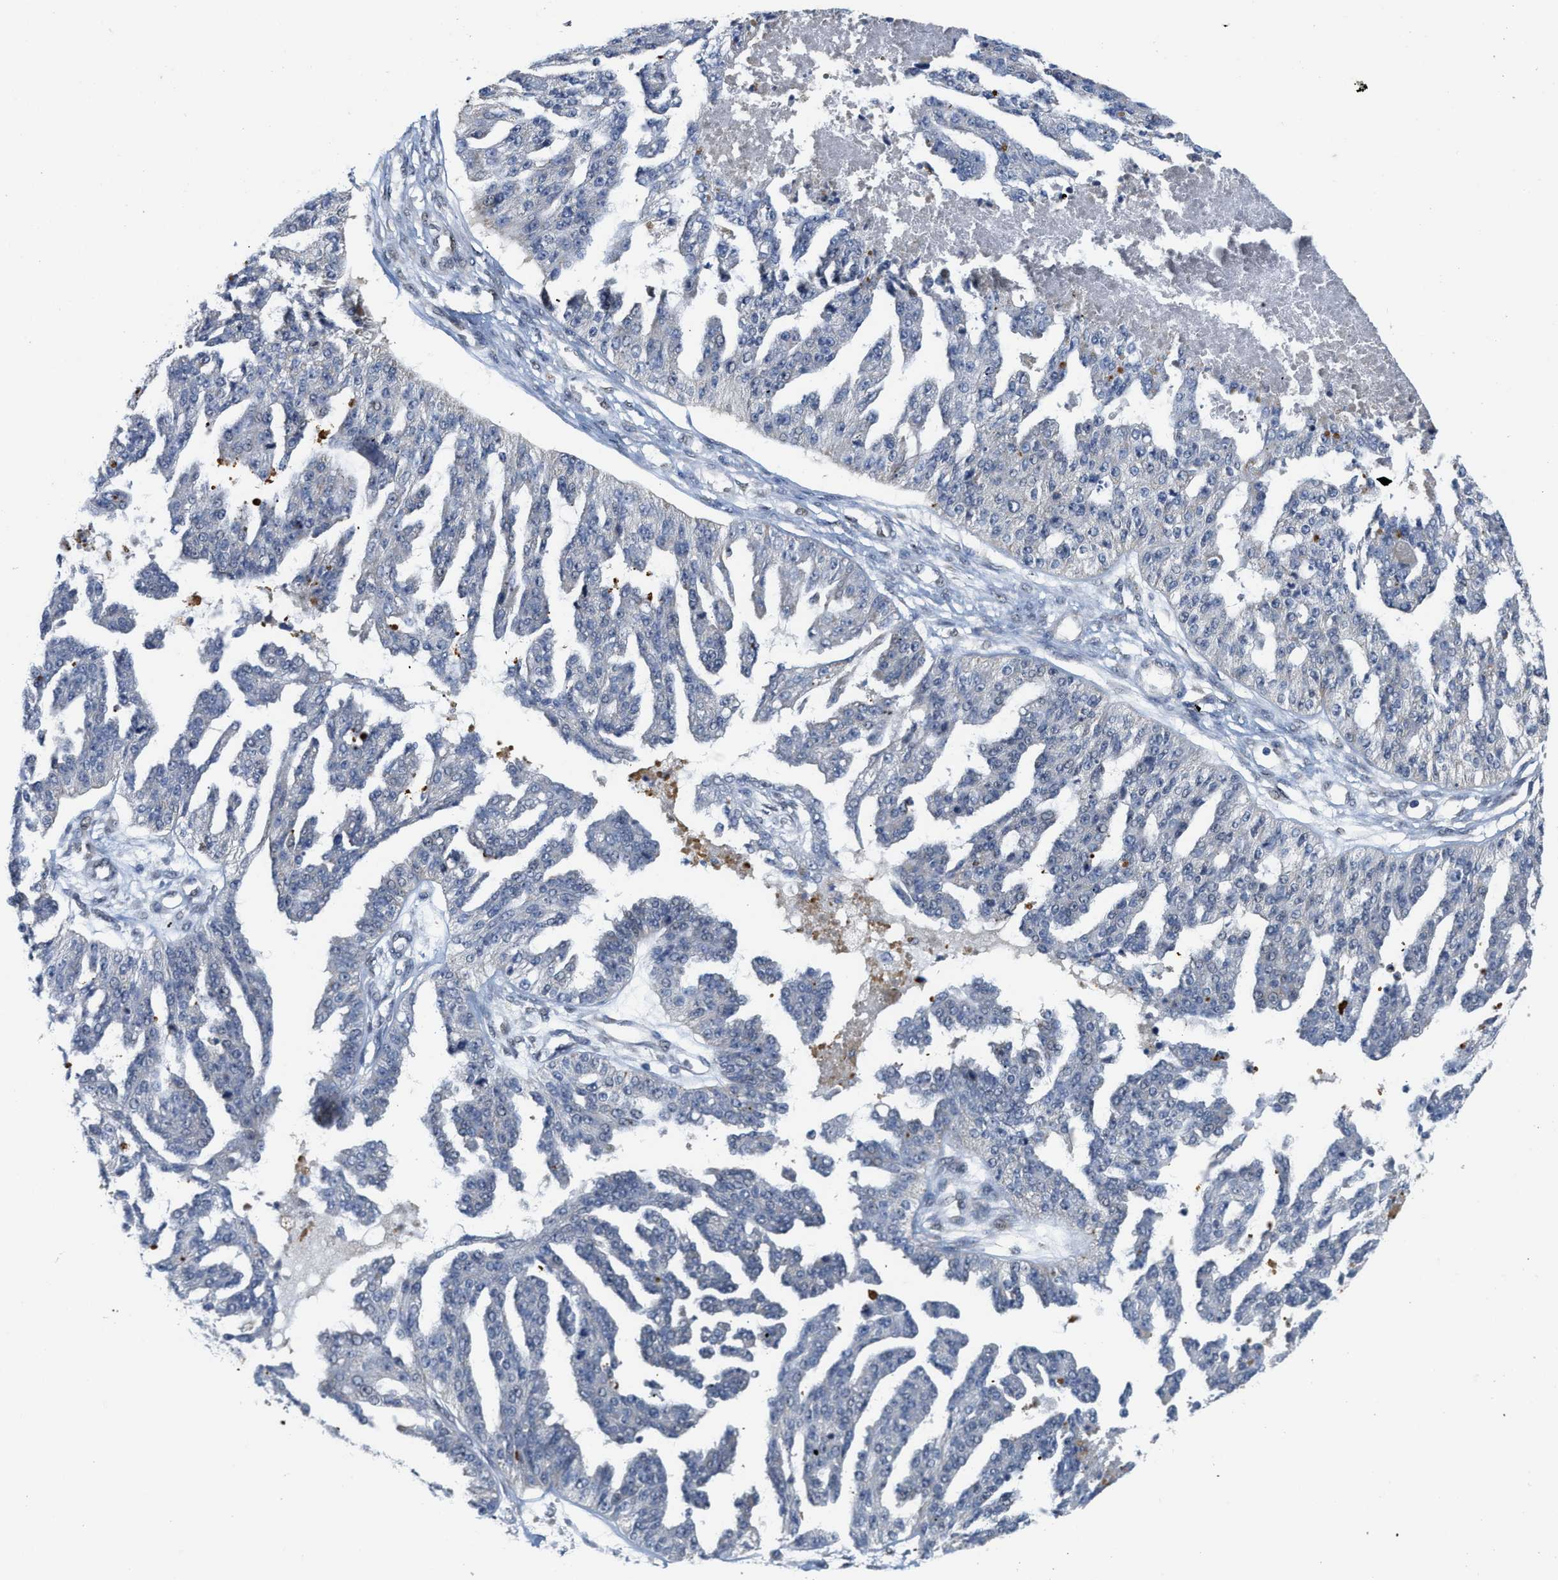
{"staining": {"intensity": "negative", "quantity": "none", "location": "none"}, "tissue": "ovarian cancer", "cell_type": "Tumor cells", "image_type": "cancer", "snomed": [{"axis": "morphology", "description": "Cystadenocarcinoma, serous, NOS"}, {"axis": "topography", "description": "Ovary"}], "caption": "Immunohistochemical staining of ovarian cancer shows no significant staining in tumor cells.", "gene": "TCF4", "patient": {"sex": "female", "age": 58}}